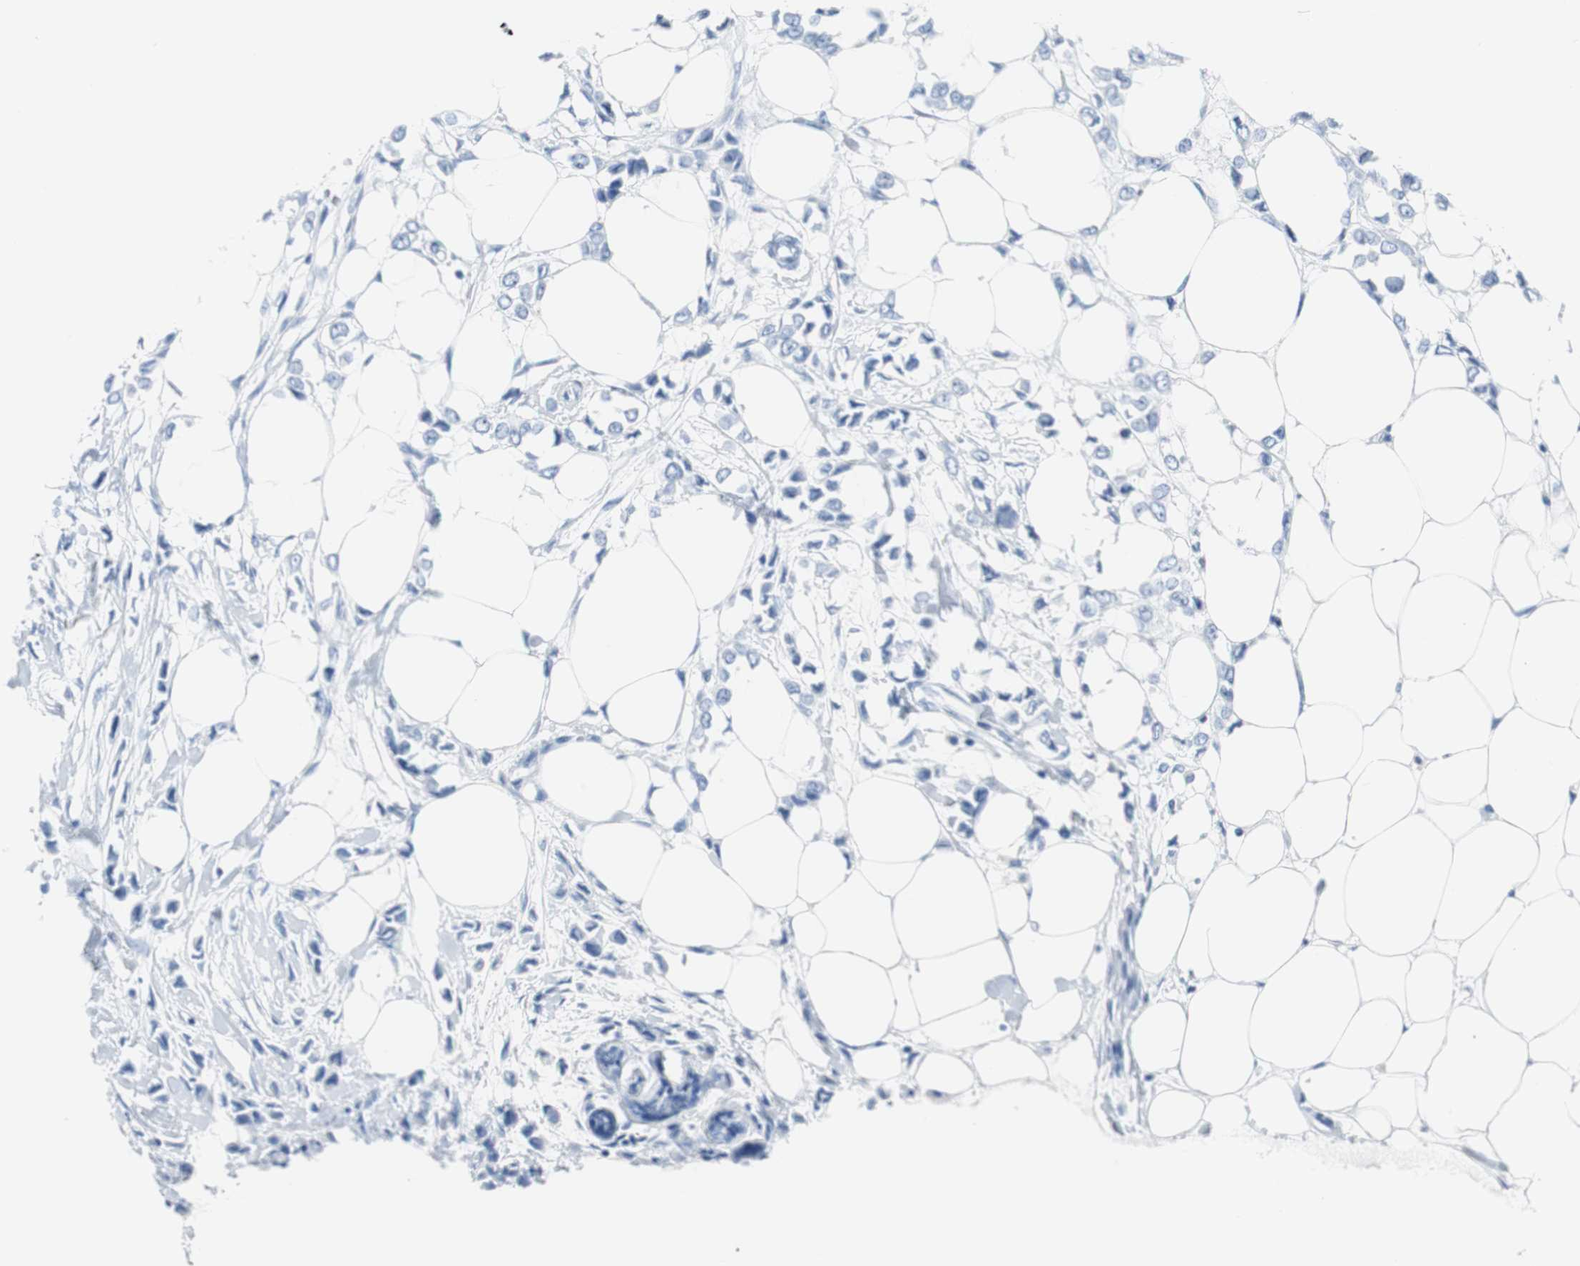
{"staining": {"intensity": "negative", "quantity": "none", "location": "none"}, "tissue": "breast cancer", "cell_type": "Tumor cells", "image_type": "cancer", "snomed": [{"axis": "morphology", "description": "Lobular carcinoma"}, {"axis": "topography", "description": "Breast"}], "caption": "DAB immunohistochemical staining of human breast cancer (lobular carcinoma) reveals no significant staining in tumor cells. Nuclei are stained in blue.", "gene": "GAP43", "patient": {"sex": "female", "age": 51}}